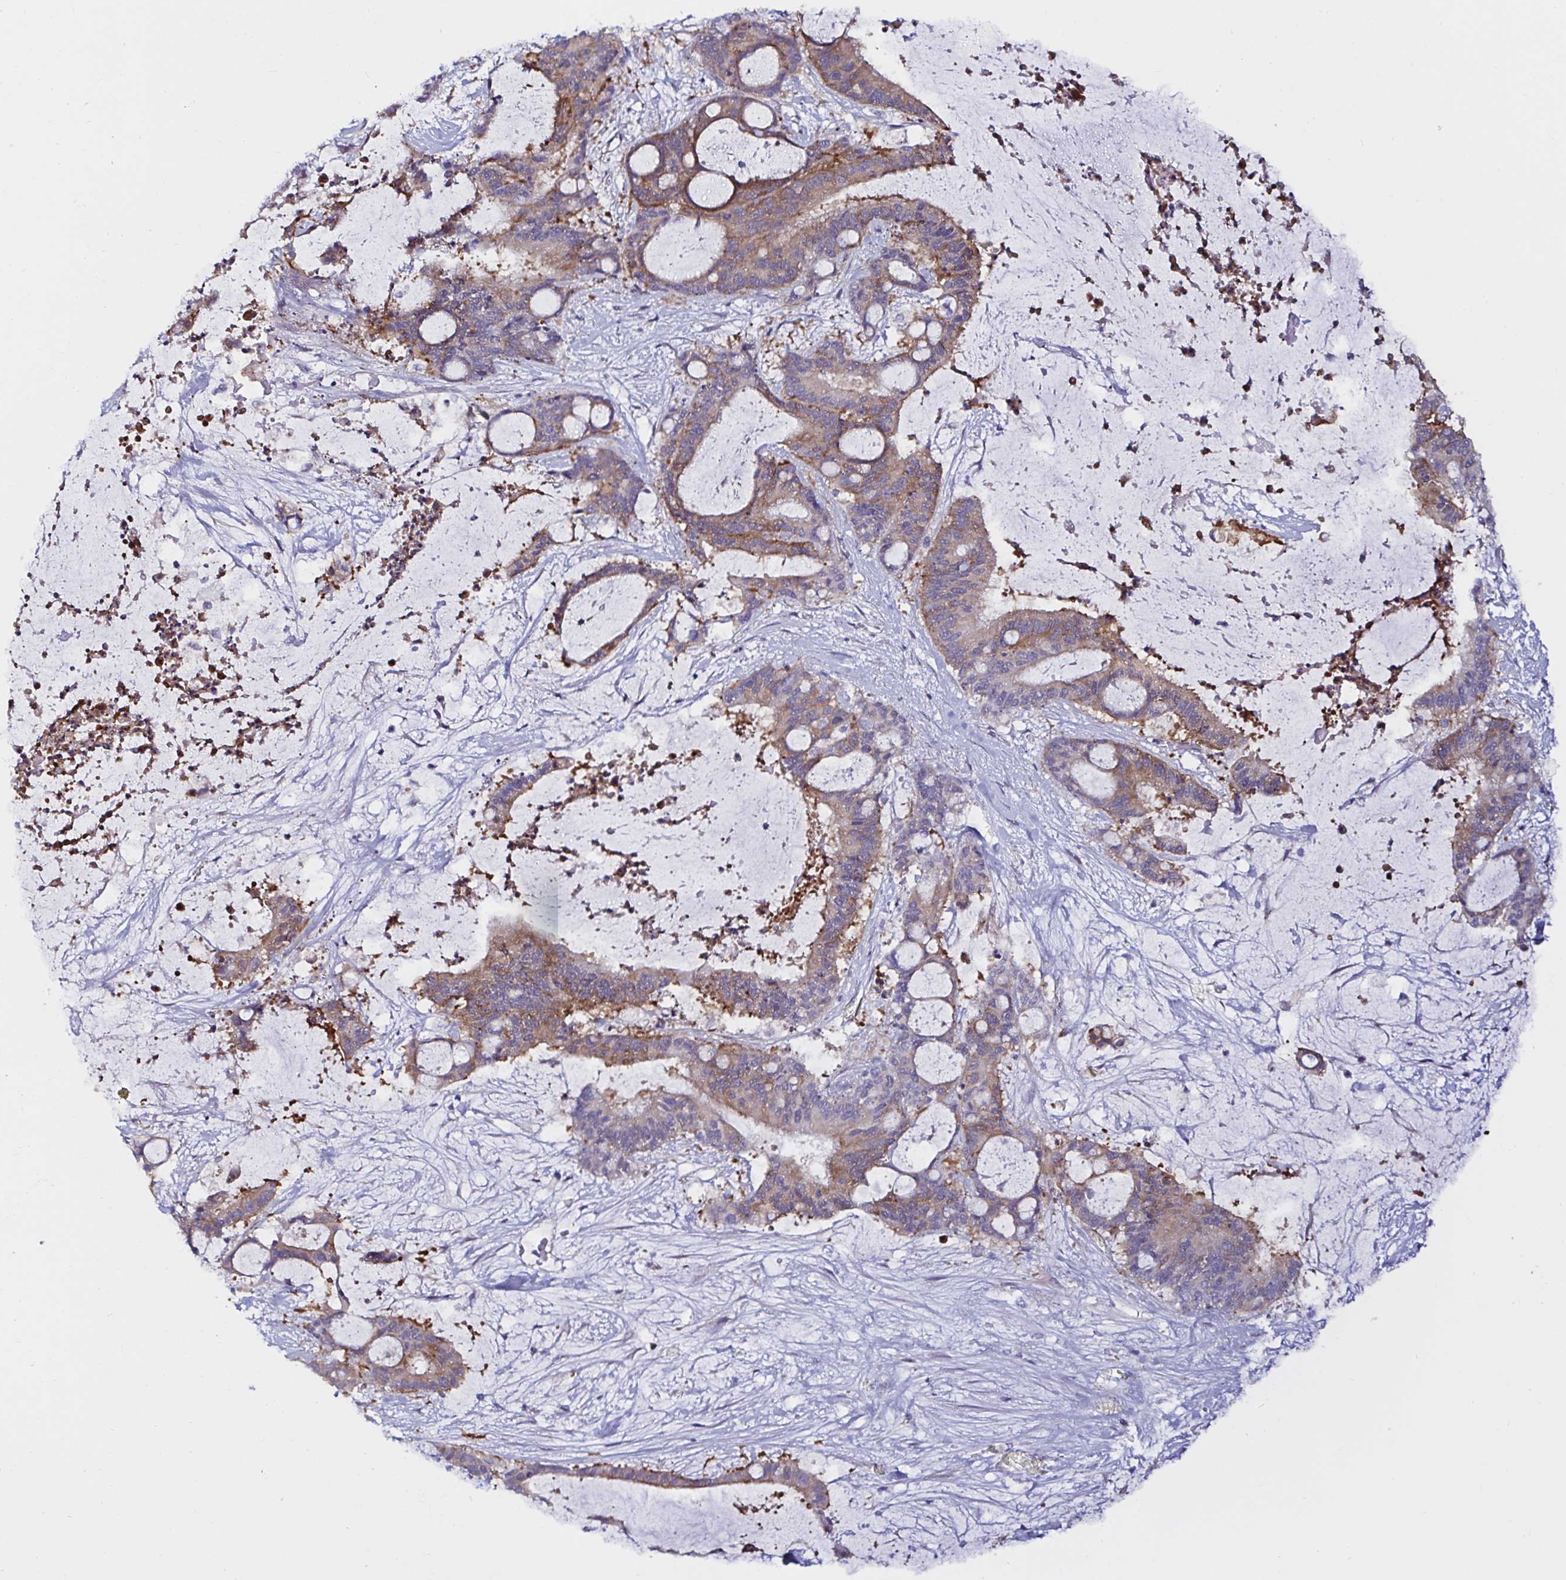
{"staining": {"intensity": "moderate", "quantity": "25%-75%", "location": "cytoplasmic/membranous"}, "tissue": "liver cancer", "cell_type": "Tumor cells", "image_type": "cancer", "snomed": [{"axis": "morphology", "description": "Normal tissue, NOS"}, {"axis": "morphology", "description": "Cholangiocarcinoma"}, {"axis": "topography", "description": "Liver"}, {"axis": "topography", "description": "Peripheral nerve tissue"}], "caption": "Liver cancer stained for a protein exhibits moderate cytoplasmic/membranous positivity in tumor cells.", "gene": "RSRP1", "patient": {"sex": "female", "age": 73}}